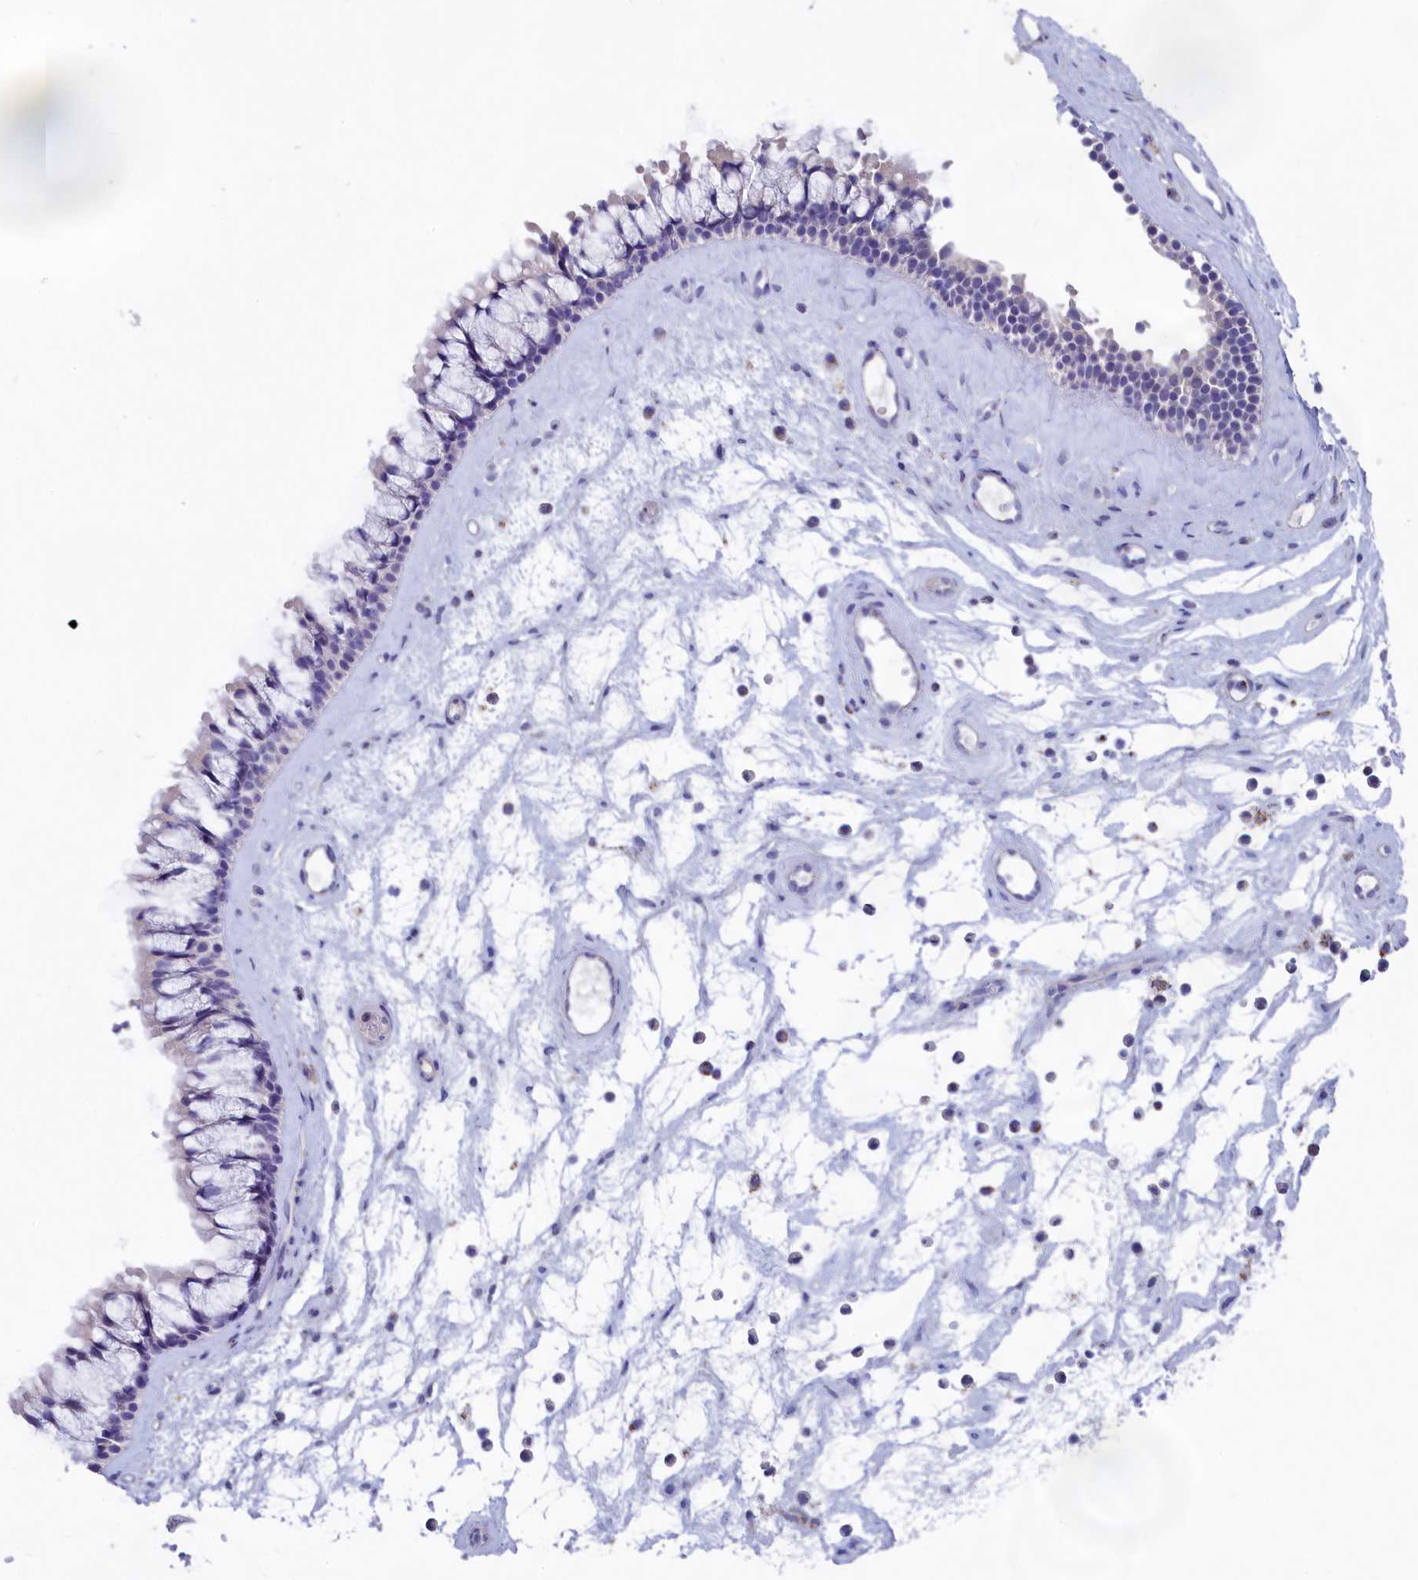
{"staining": {"intensity": "negative", "quantity": "none", "location": "none"}, "tissue": "nasopharynx", "cell_type": "Respiratory epithelial cells", "image_type": "normal", "snomed": [{"axis": "morphology", "description": "Normal tissue, NOS"}, {"axis": "topography", "description": "Nasopharynx"}], "caption": "Respiratory epithelial cells are negative for protein expression in unremarkable human nasopharynx. (Stains: DAB IHC with hematoxylin counter stain, Microscopy: brightfield microscopy at high magnification).", "gene": "PRDM12", "patient": {"sex": "male", "age": 64}}